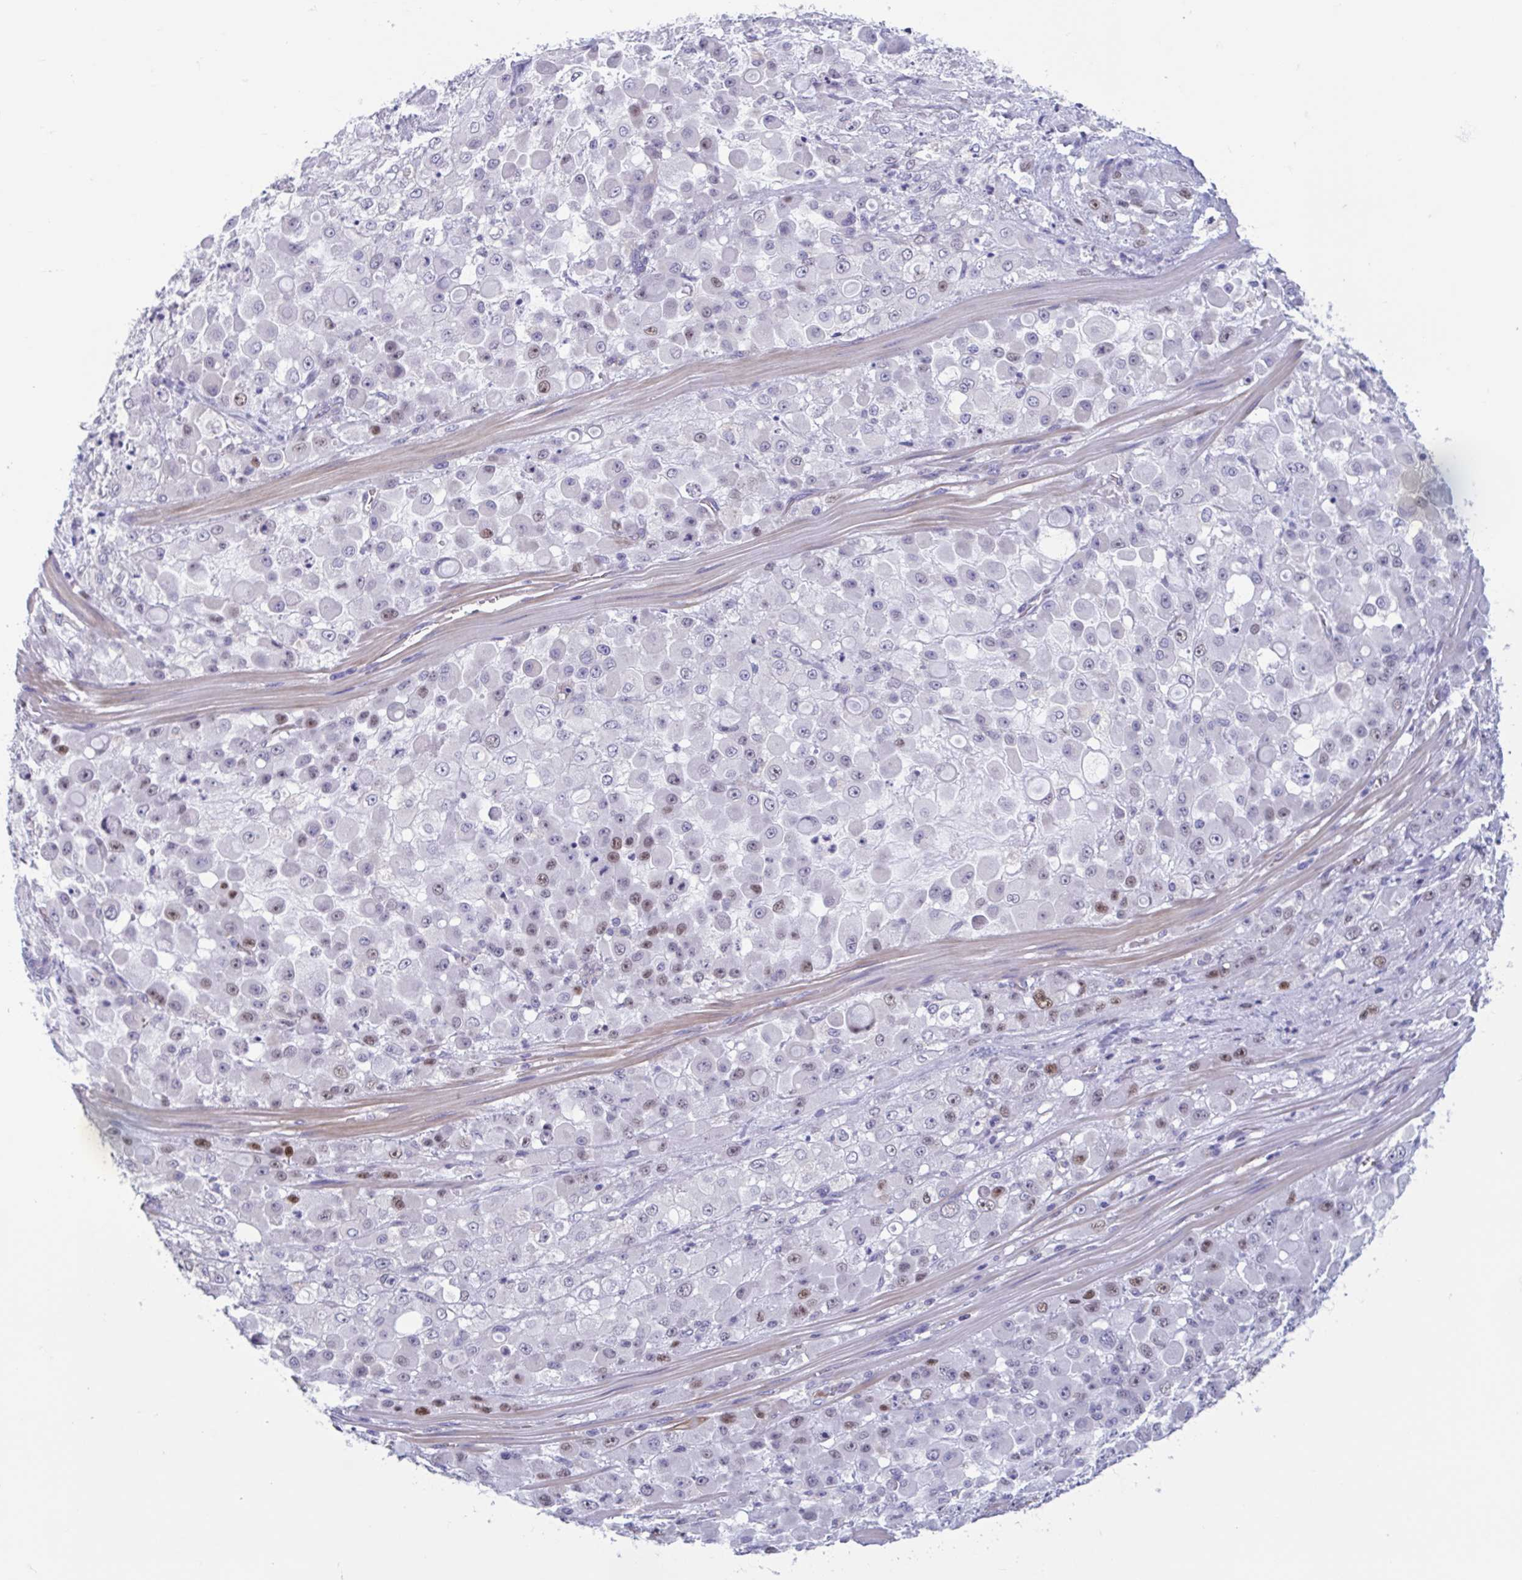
{"staining": {"intensity": "moderate", "quantity": "<25%", "location": "nuclear"}, "tissue": "stomach cancer", "cell_type": "Tumor cells", "image_type": "cancer", "snomed": [{"axis": "morphology", "description": "Adenocarcinoma, NOS"}, {"axis": "topography", "description": "Stomach"}], "caption": "High-magnification brightfield microscopy of stomach cancer (adenocarcinoma) stained with DAB (brown) and counterstained with hematoxylin (blue). tumor cells exhibit moderate nuclear staining is seen in approximately<25% of cells.", "gene": "MORC4", "patient": {"sex": "female", "age": 76}}